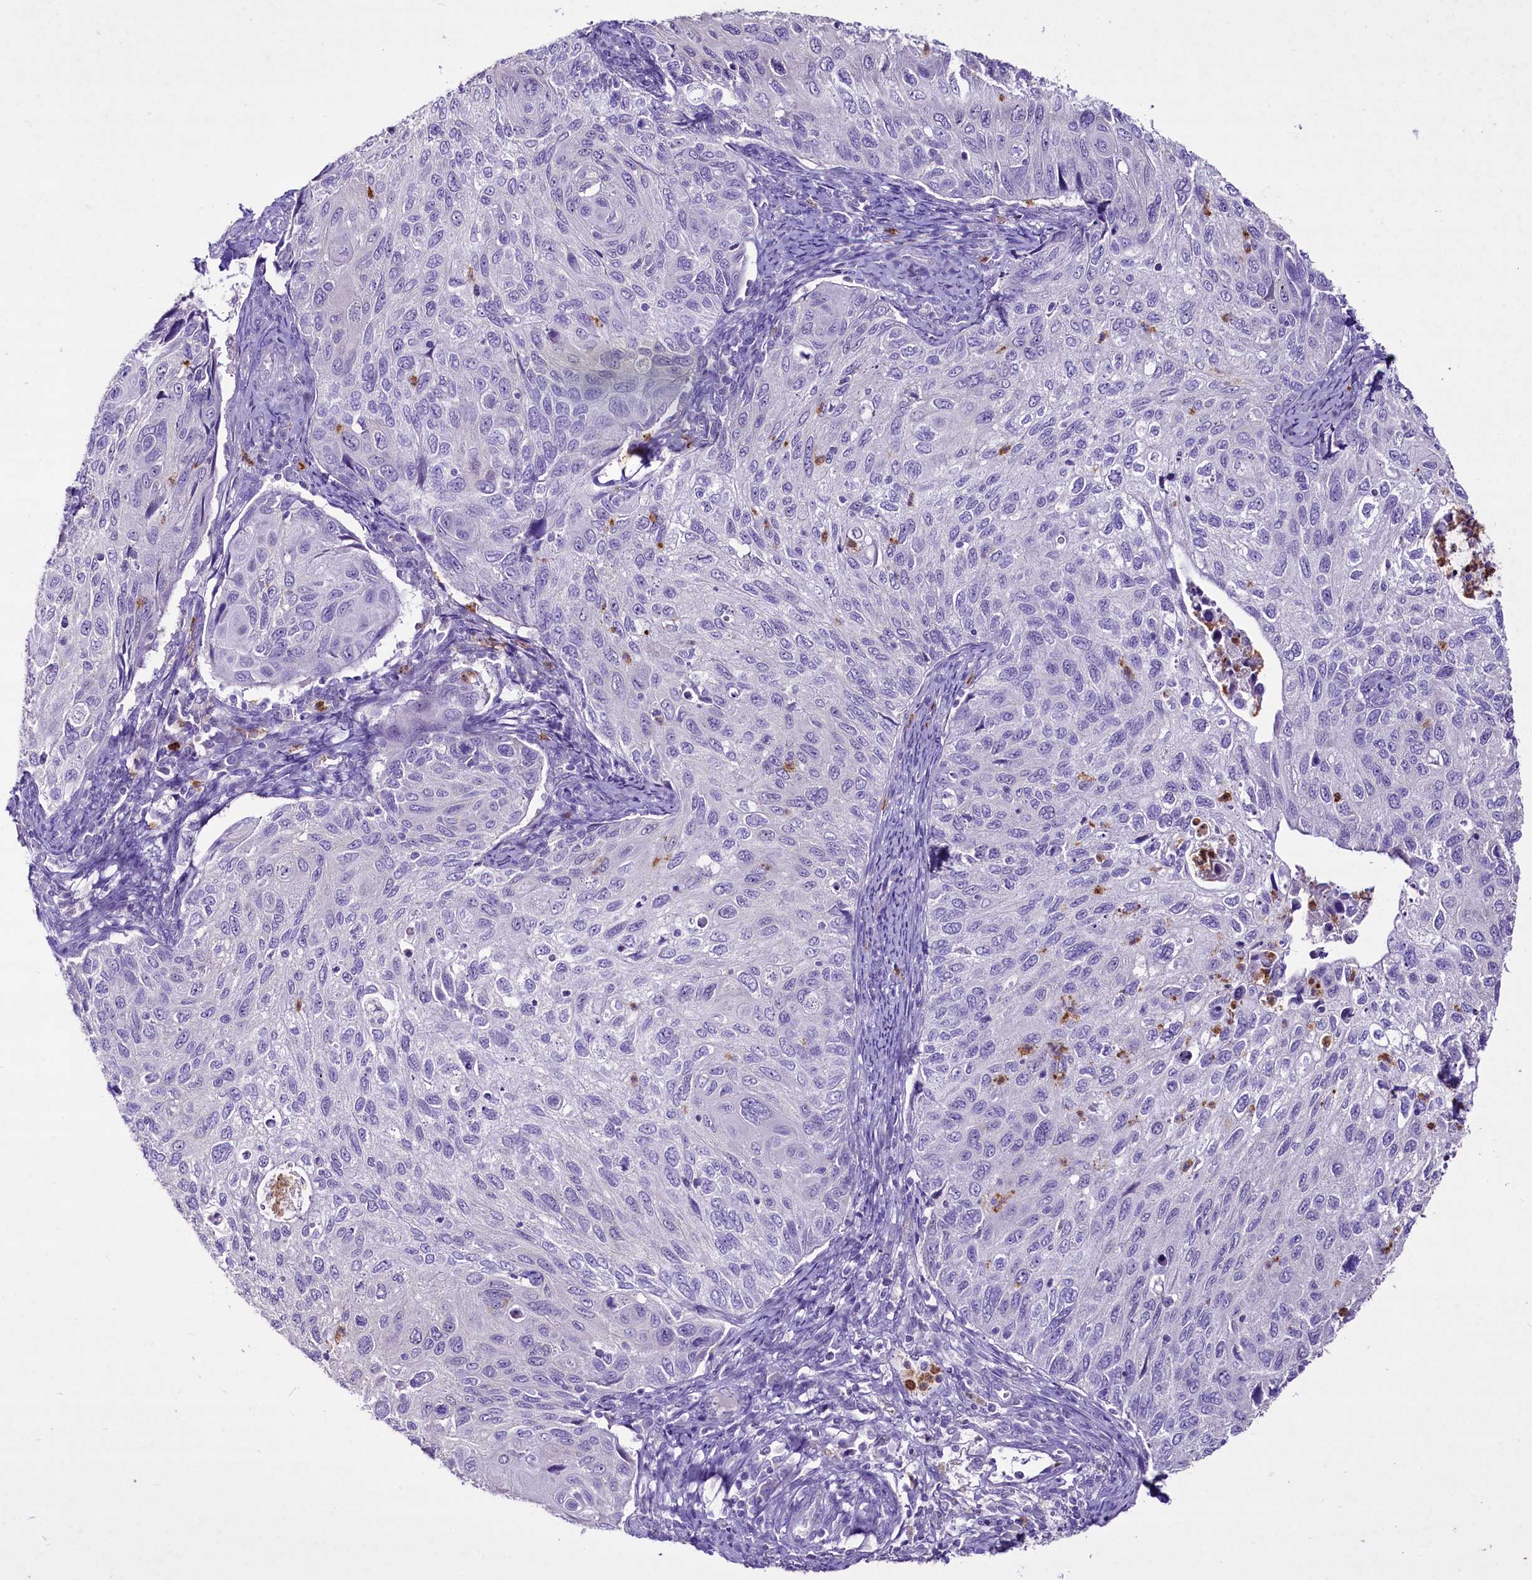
{"staining": {"intensity": "negative", "quantity": "none", "location": "none"}, "tissue": "cervical cancer", "cell_type": "Tumor cells", "image_type": "cancer", "snomed": [{"axis": "morphology", "description": "Squamous cell carcinoma, NOS"}, {"axis": "topography", "description": "Cervix"}], "caption": "Immunohistochemistry (IHC) of human cervical cancer shows no staining in tumor cells.", "gene": "FAM209B", "patient": {"sex": "female", "age": 70}}